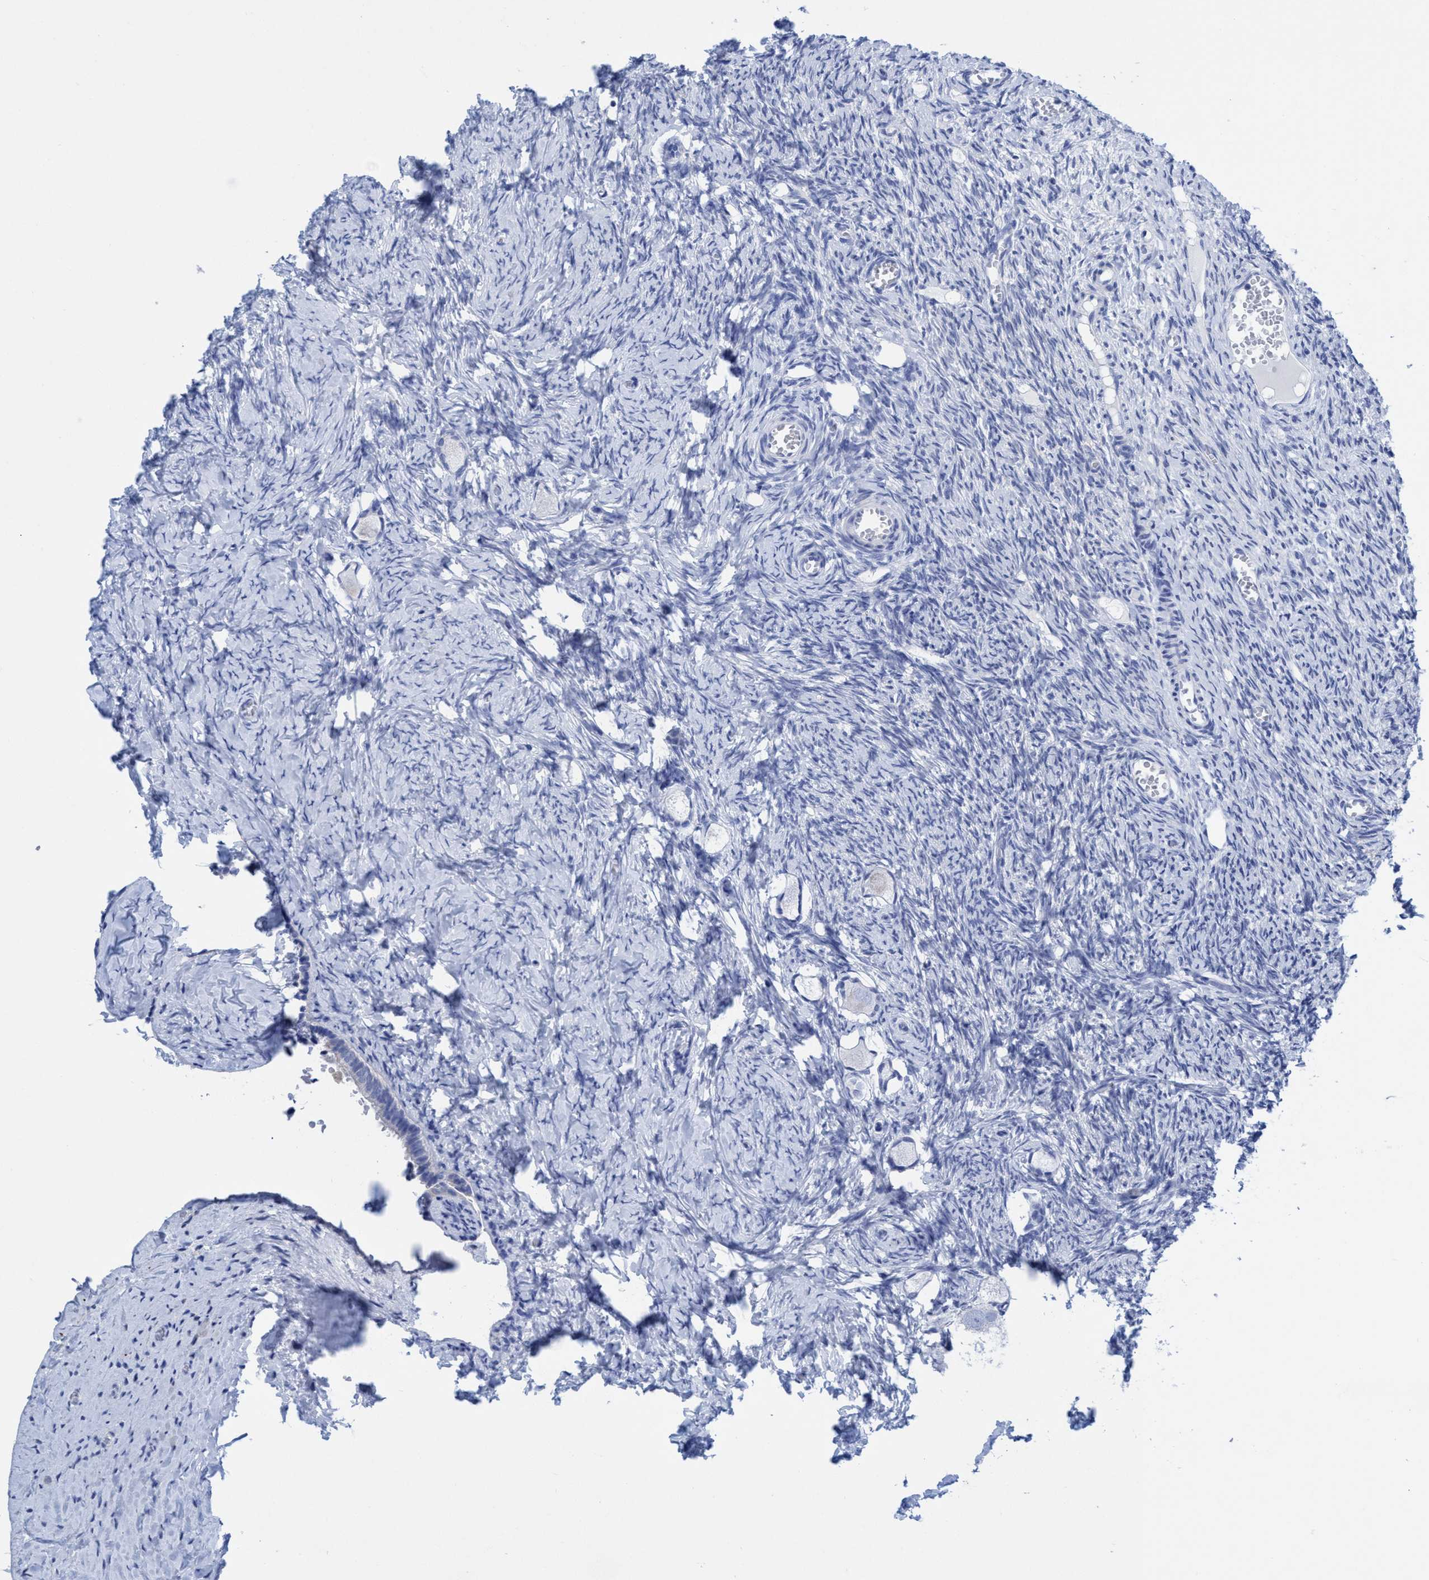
{"staining": {"intensity": "negative", "quantity": "none", "location": "none"}, "tissue": "ovary", "cell_type": "Follicle cells", "image_type": "normal", "snomed": [{"axis": "morphology", "description": "Normal tissue, NOS"}, {"axis": "topography", "description": "Ovary"}], "caption": "DAB immunohistochemical staining of benign human ovary demonstrates no significant positivity in follicle cells.", "gene": "PLPPR1", "patient": {"sex": "female", "age": 27}}